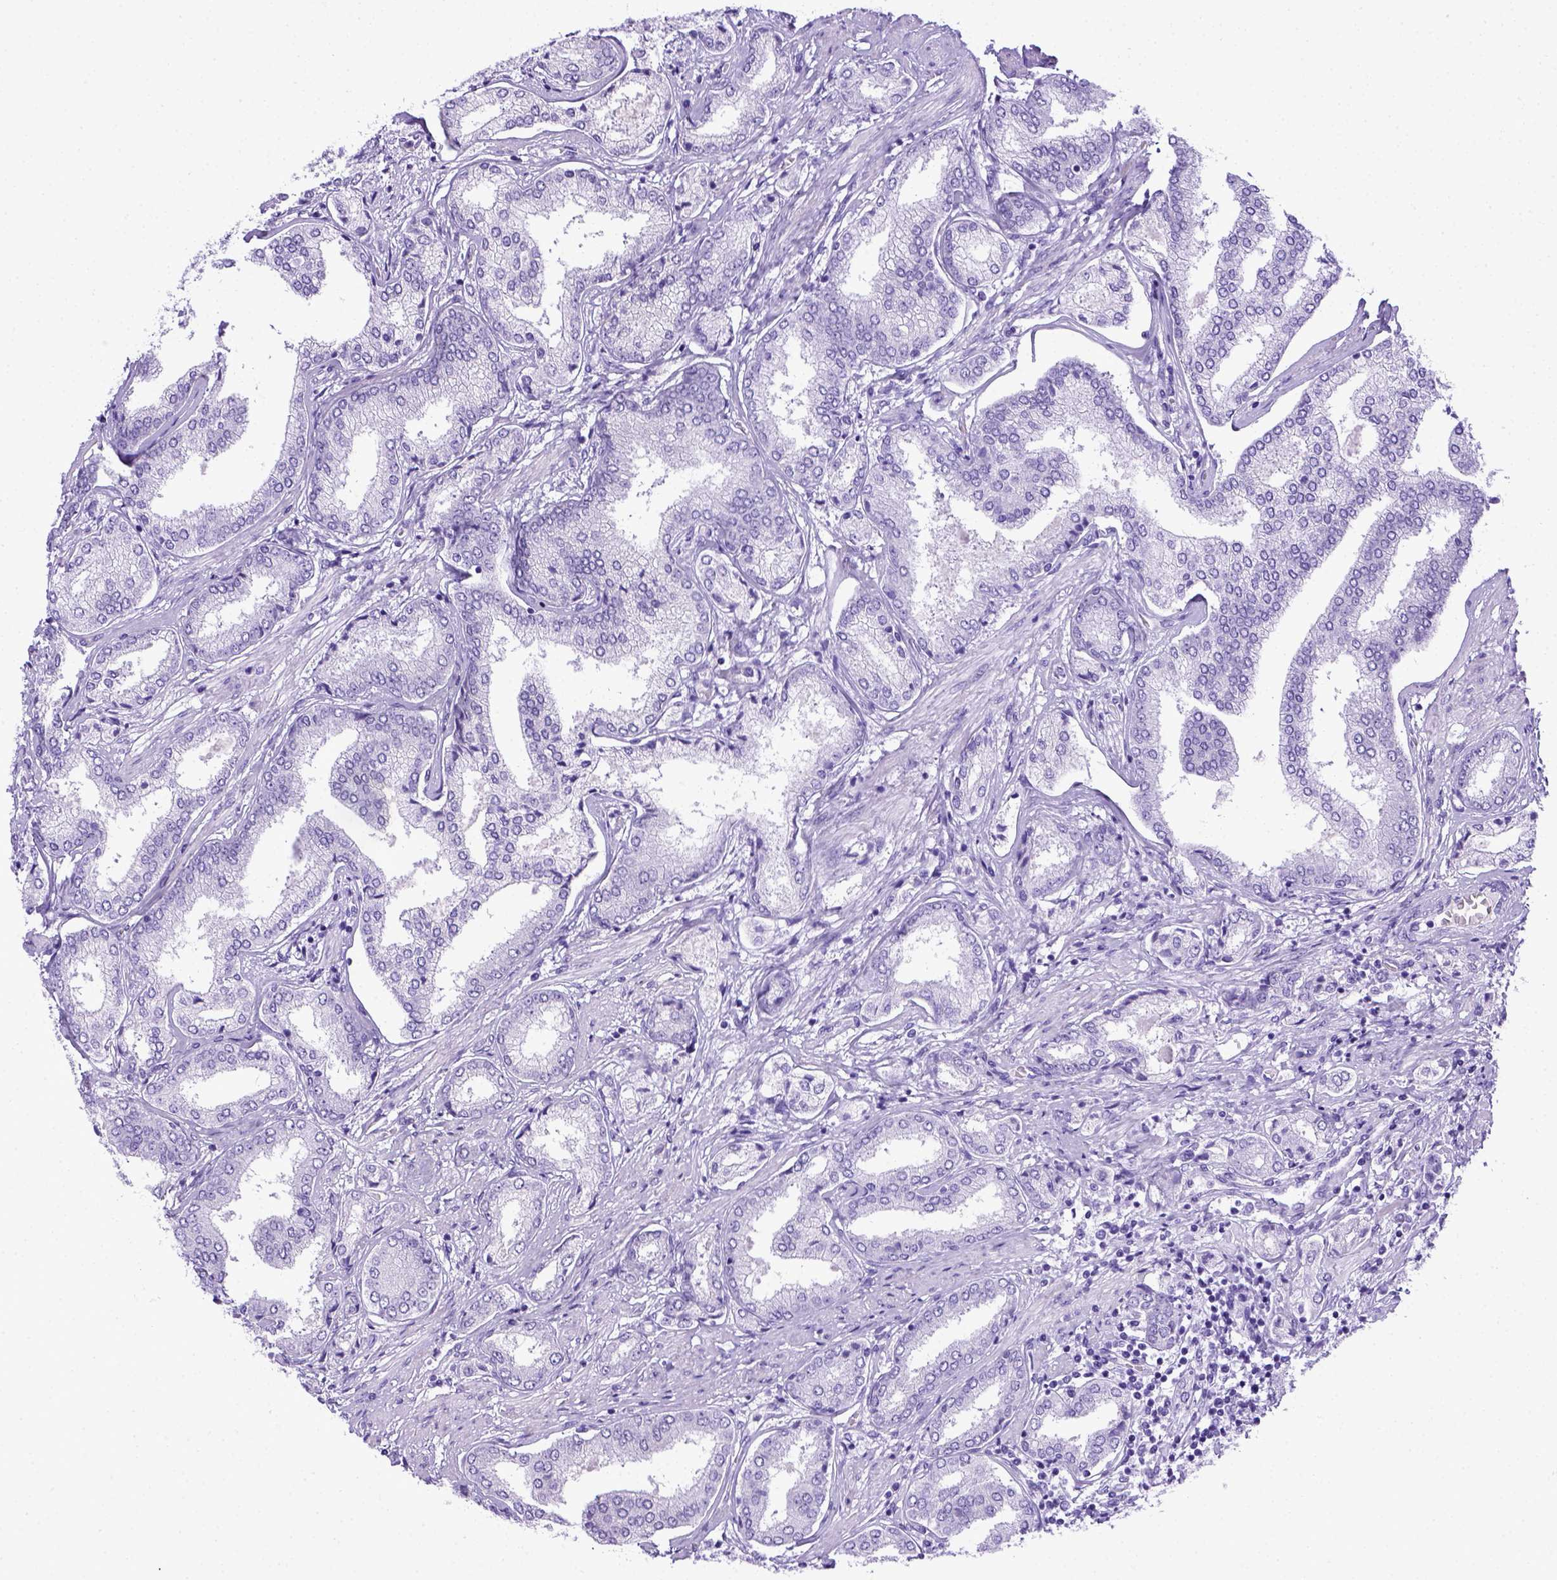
{"staining": {"intensity": "negative", "quantity": "none", "location": "none"}, "tissue": "prostate cancer", "cell_type": "Tumor cells", "image_type": "cancer", "snomed": [{"axis": "morphology", "description": "Adenocarcinoma, NOS"}, {"axis": "topography", "description": "Prostate"}], "caption": "The image displays no staining of tumor cells in adenocarcinoma (prostate).", "gene": "ITIH4", "patient": {"sex": "male", "age": 63}}